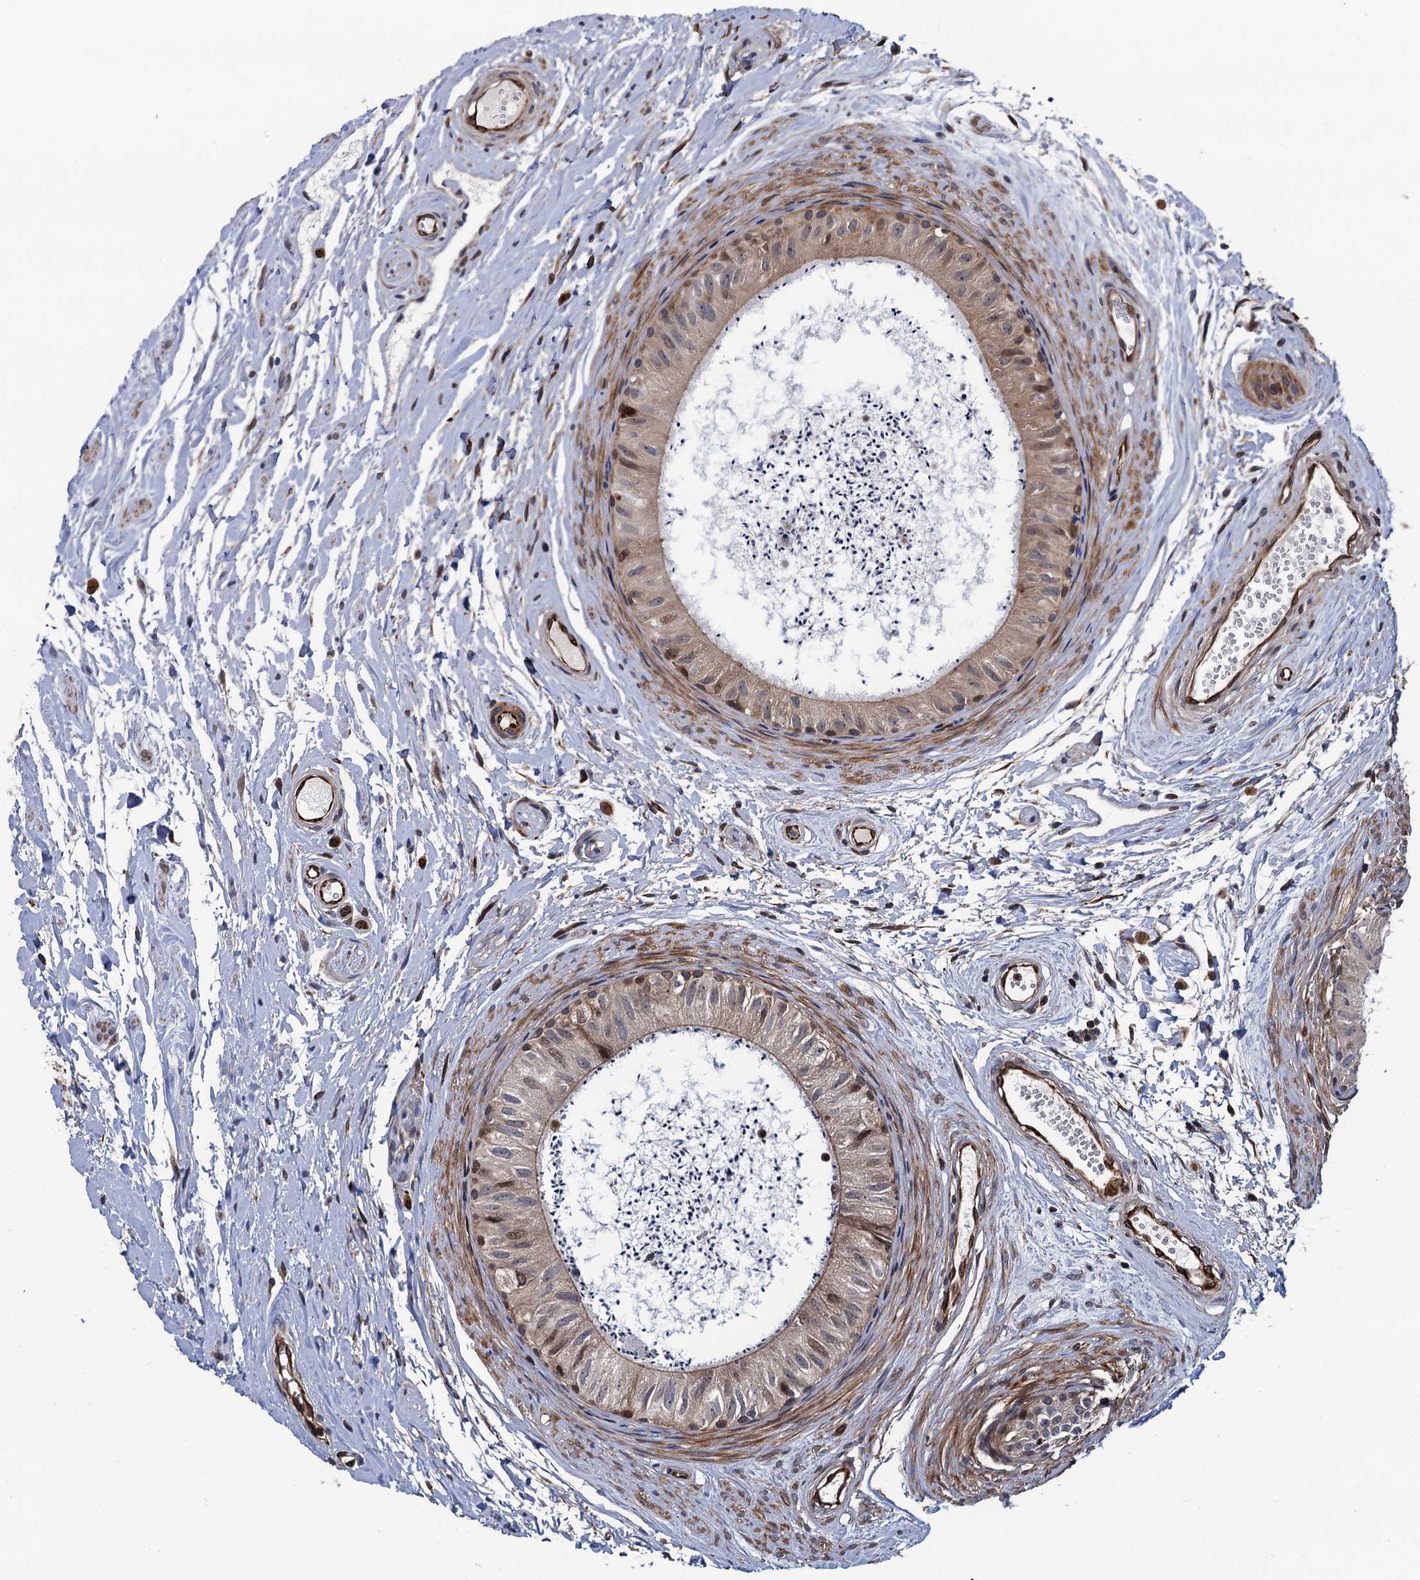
{"staining": {"intensity": "weak", "quantity": ">75%", "location": "cytoplasmic/membranous"}, "tissue": "epididymis", "cell_type": "Glandular cells", "image_type": "normal", "snomed": [{"axis": "morphology", "description": "Normal tissue, NOS"}, {"axis": "topography", "description": "Epididymis"}], "caption": "This photomicrograph displays immunohistochemistry (IHC) staining of benign epididymis, with low weak cytoplasmic/membranous staining in about >75% of glandular cells.", "gene": "FSIP1", "patient": {"sex": "male", "age": 56}}